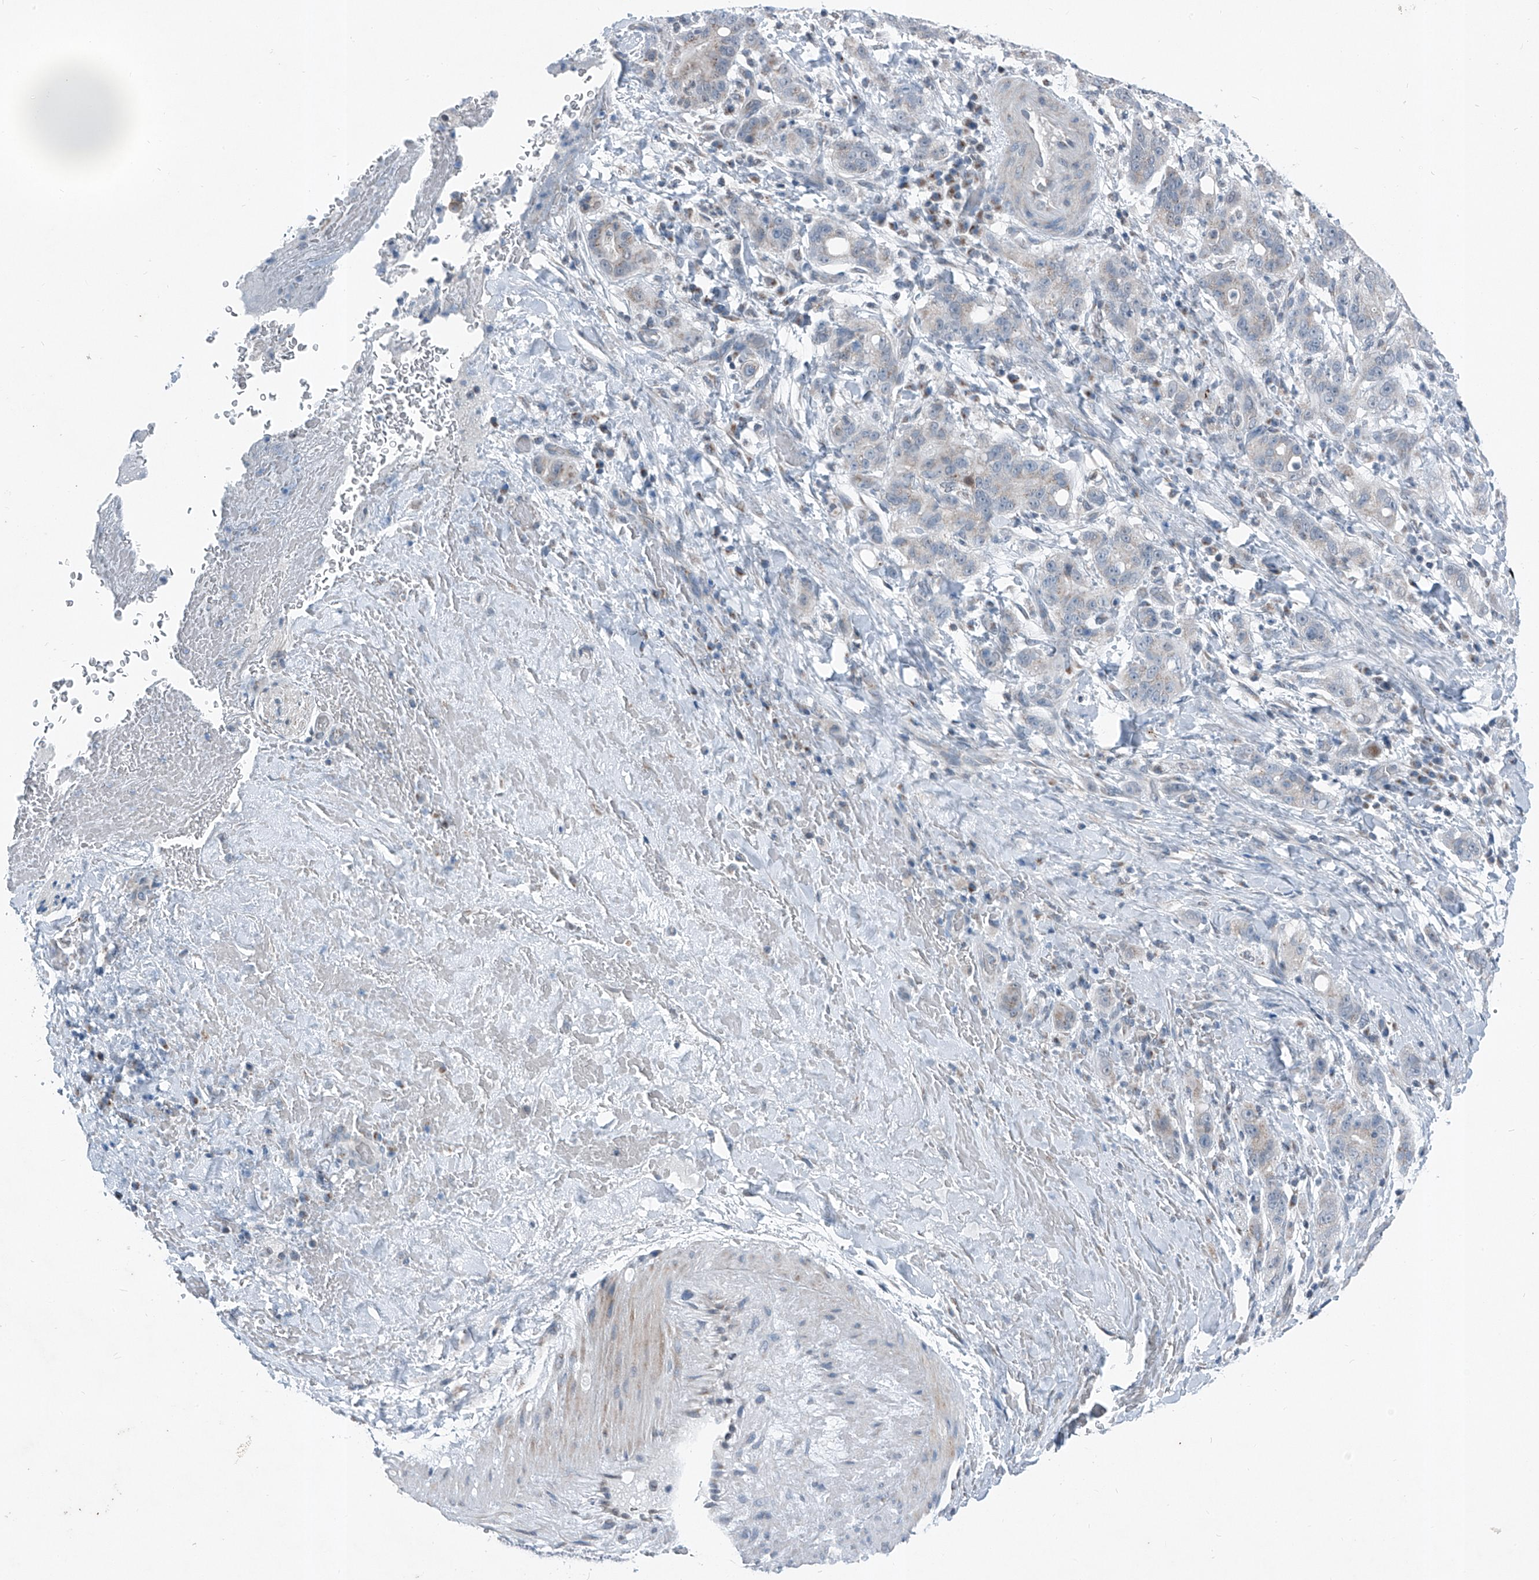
{"staining": {"intensity": "negative", "quantity": "none", "location": "none"}, "tissue": "liver cancer", "cell_type": "Tumor cells", "image_type": "cancer", "snomed": [{"axis": "morphology", "description": "Cholangiocarcinoma"}, {"axis": "topography", "description": "Liver"}], "caption": "Tumor cells are negative for protein expression in human liver cholangiocarcinoma.", "gene": "DYRK1B", "patient": {"sex": "female", "age": 38}}